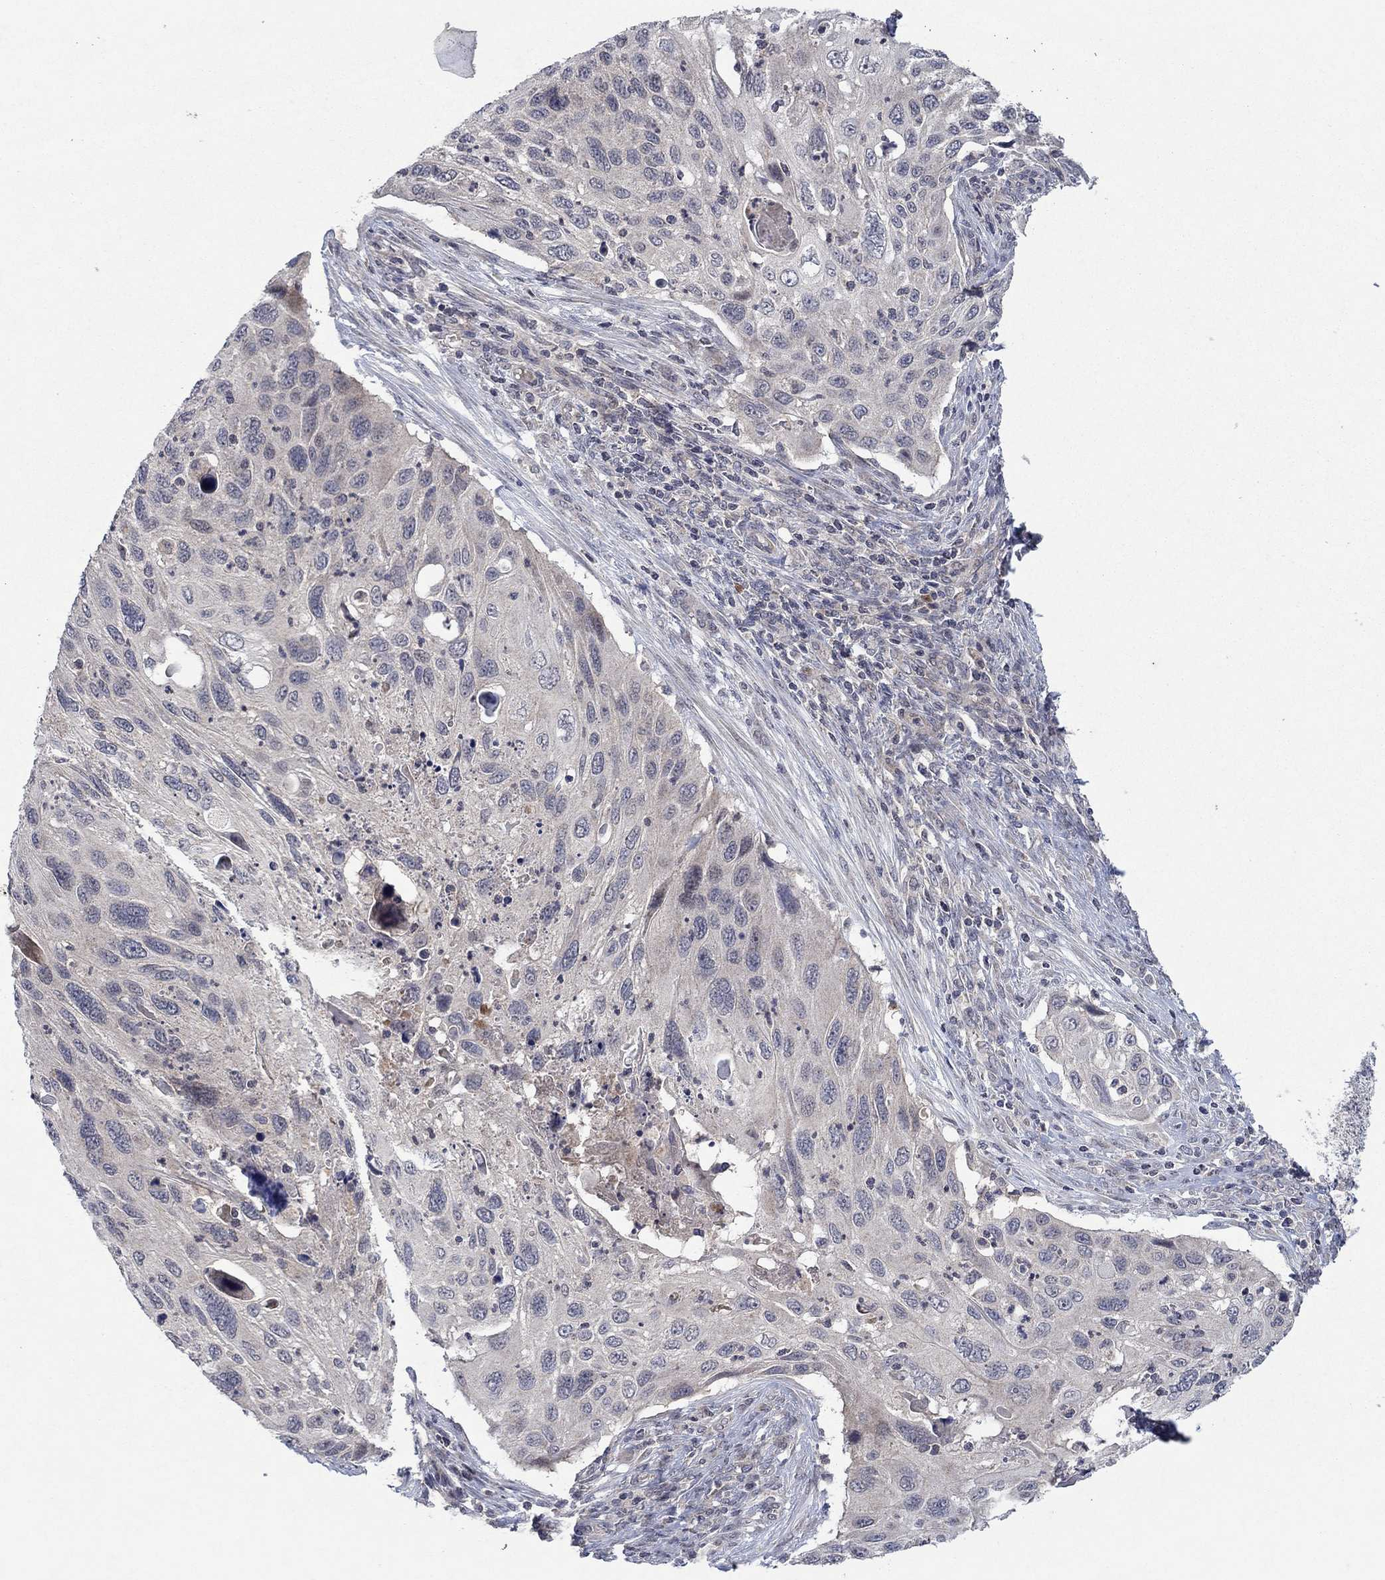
{"staining": {"intensity": "negative", "quantity": "none", "location": "none"}, "tissue": "cervical cancer", "cell_type": "Tumor cells", "image_type": "cancer", "snomed": [{"axis": "morphology", "description": "Squamous cell carcinoma, NOS"}, {"axis": "topography", "description": "Cervix"}], "caption": "Tumor cells are negative for brown protein staining in squamous cell carcinoma (cervical).", "gene": "IL4", "patient": {"sex": "female", "age": 70}}